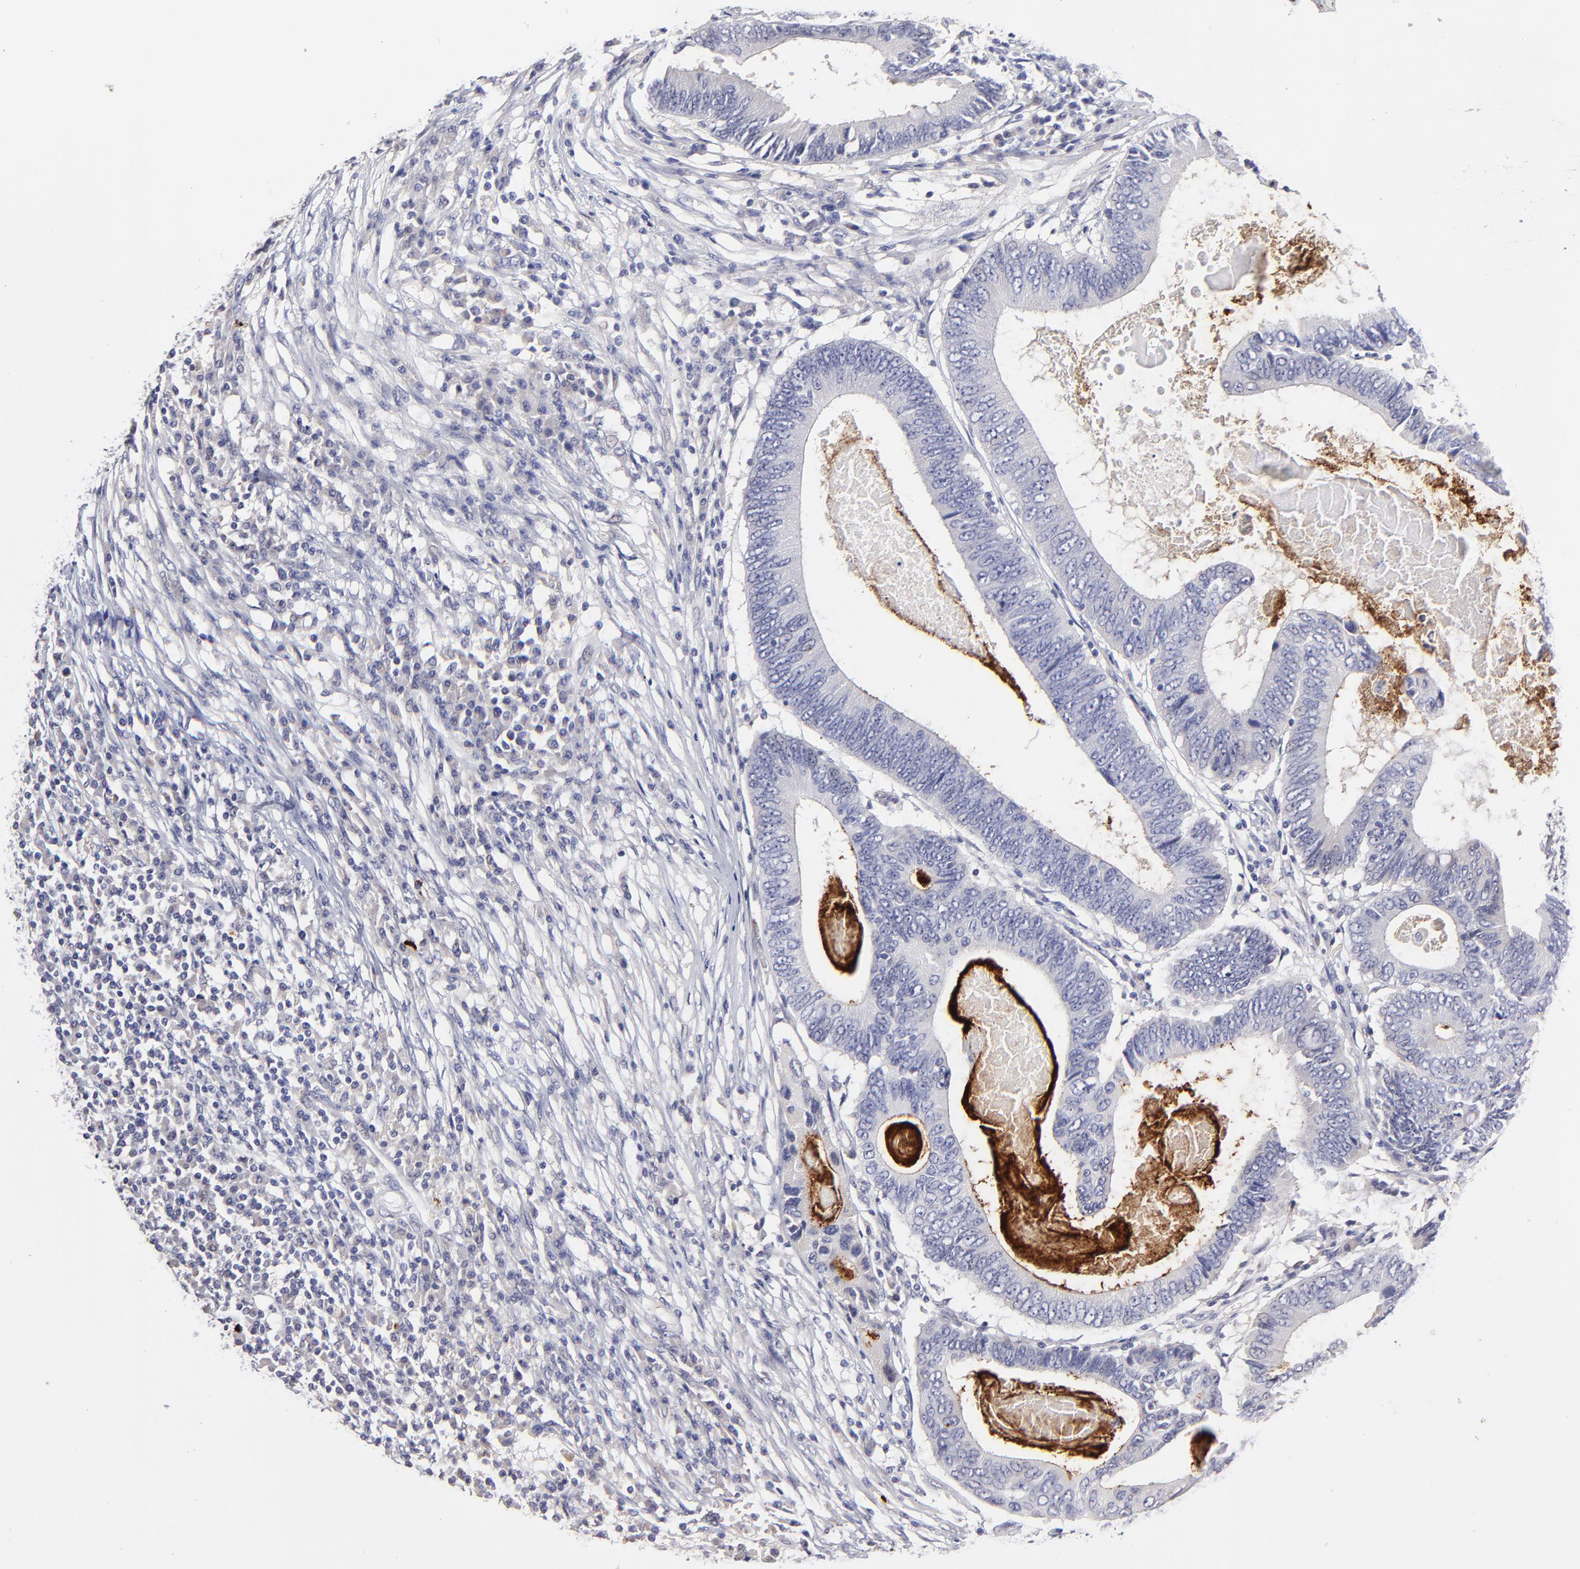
{"staining": {"intensity": "negative", "quantity": "none", "location": "none"}, "tissue": "colorectal cancer", "cell_type": "Tumor cells", "image_type": "cancer", "snomed": [{"axis": "morphology", "description": "Adenocarcinoma, NOS"}, {"axis": "topography", "description": "Colon"}], "caption": "A high-resolution photomicrograph shows immunohistochemistry (IHC) staining of colorectal adenocarcinoma, which shows no significant staining in tumor cells. (Immunohistochemistry (ihc), brightfield microscopy, high magnification).", "gene": "BTG2", "patient": {"sex": "female", "age": 78}}